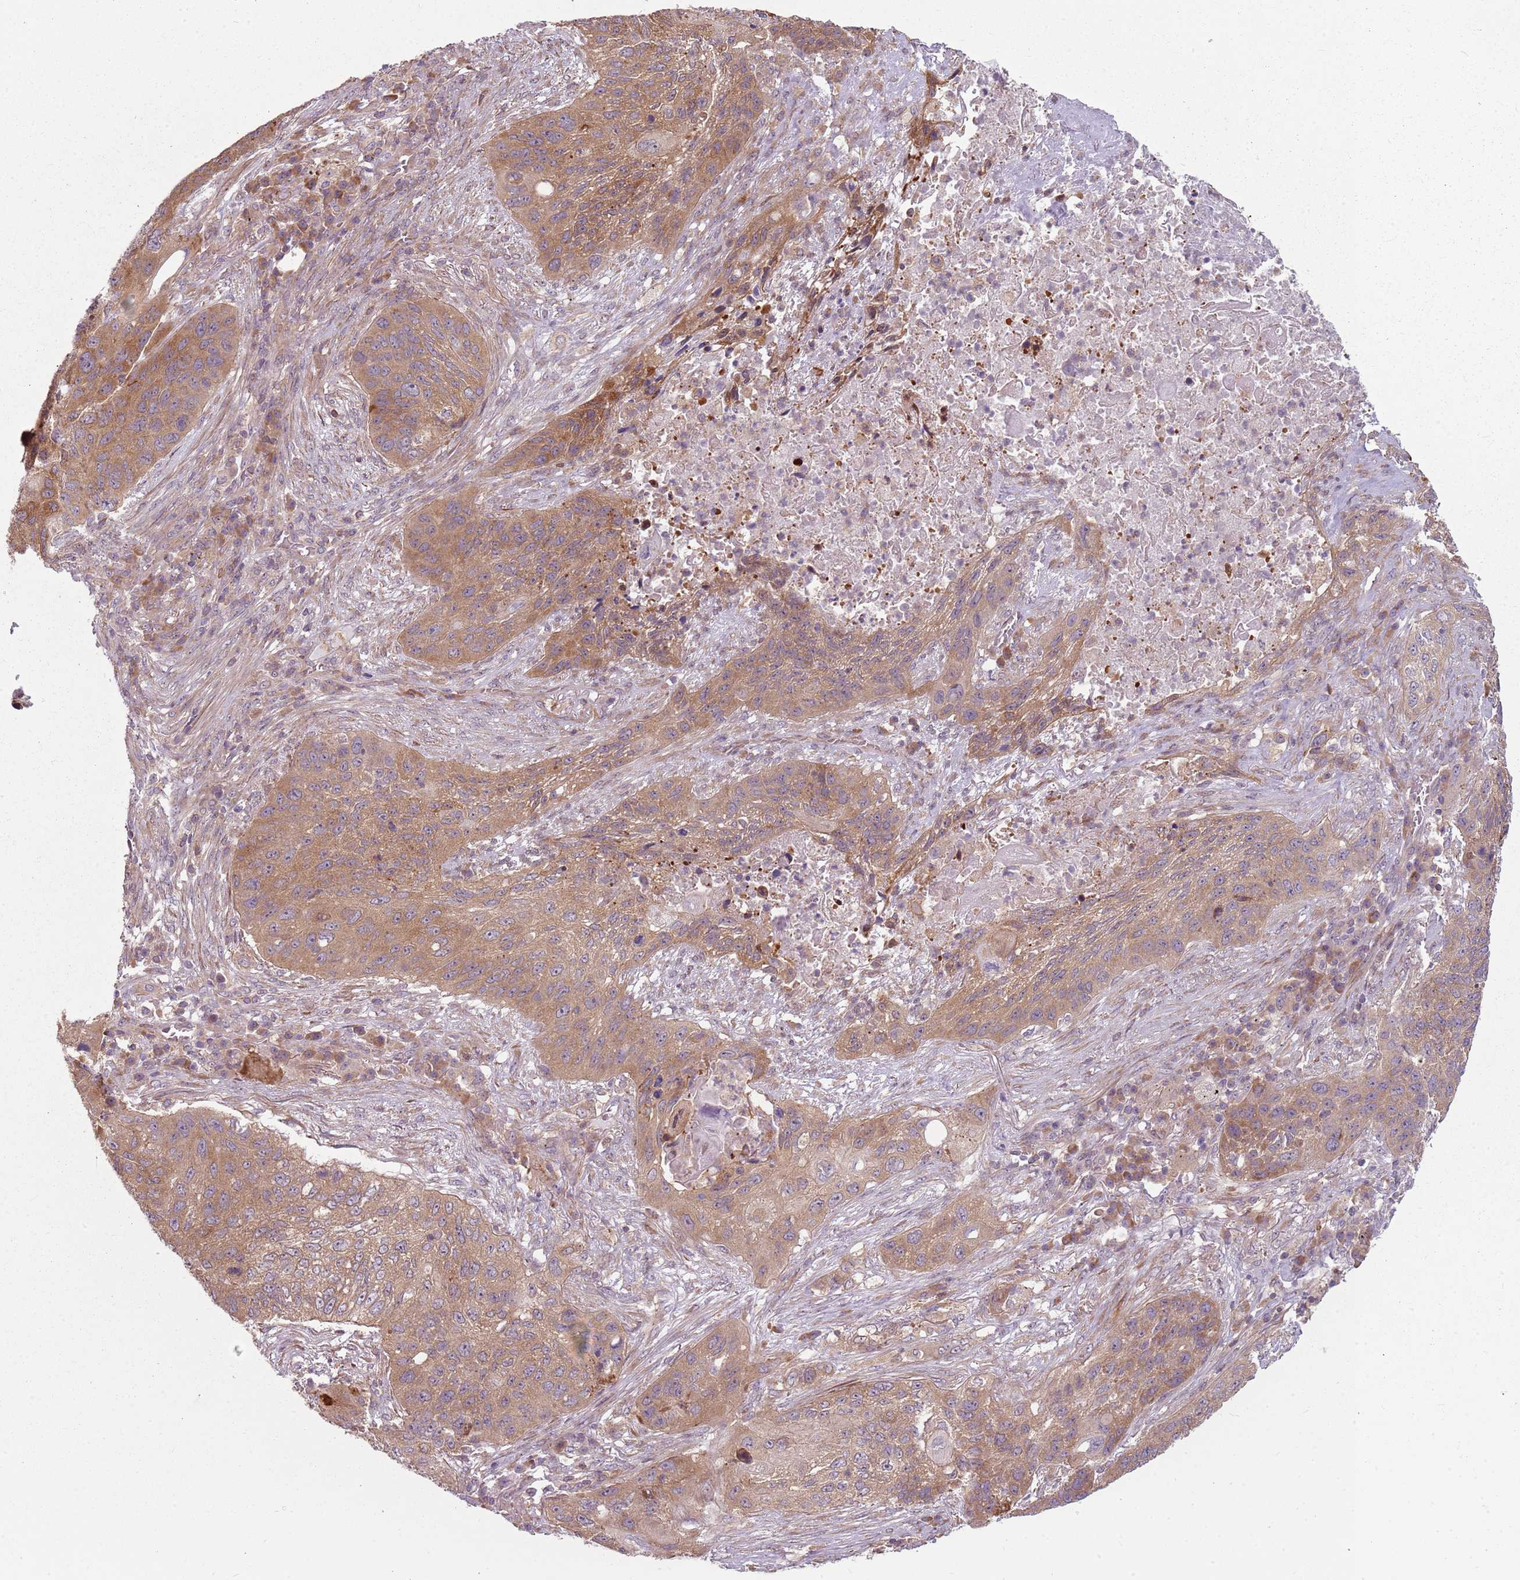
{"staining": {"intensity": "moderate", "quantity": ">75%", "location": "cytoplasmic/membranous"}, "tissue": "lung cancer", "cell_type": "Tumor cells", "image_type": "cancer", "snomed": [{"axis": "morphology", "description": "Squamous cell carcinoma, NOS"}, {"axis": "topography", "description": "Lung"}], "caption": "The micrograph reveals immunohistochemical staining of squamous cell carcinoma (lung). There is moderate cytoplasmic/membranous staining is present in approximately >75% of tumor cells.", "gene": "RPL21", "patient": {"sex": "female", "age": 63}}